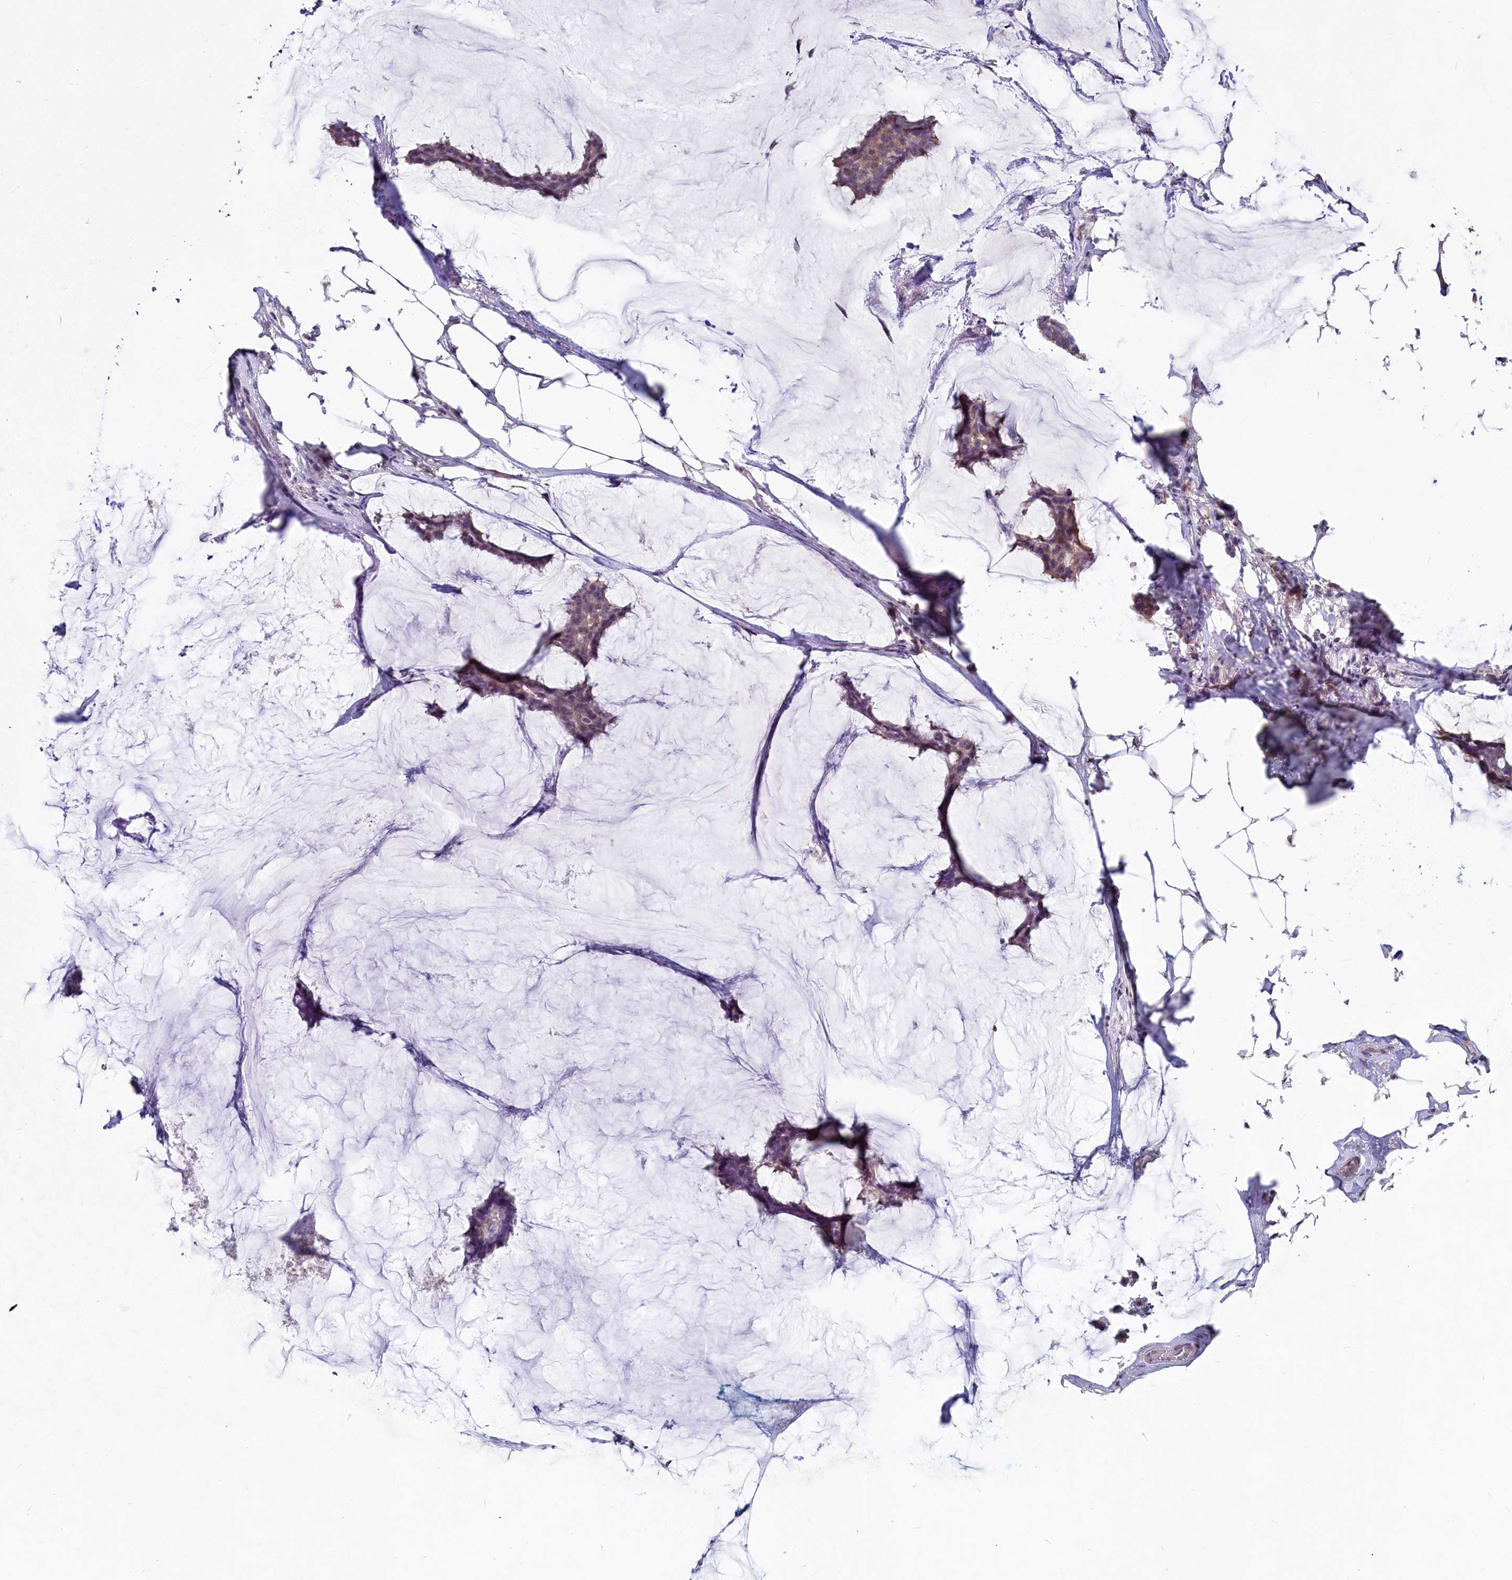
{"staining": {"intensity": "weak", "quantity": "25%-75%", "location": "cytoplasmic/membranous"}, "tissue": "breast cancer", "cell_type": "Tumor cells", "image_type": "cancer", "snomed": [{"axis": "morphology", "description": "Duct carcinoma"}, {"axis": "topography", "description": "Breast"}], "caption": "About 25%-75% of tumor cells in infiltrating ductal carcinoma (breast) display weak cytoplasmic/membranous protein expression as visualized by brown immunohistochemical staining.", "gene": "ASXL3", "patient": {"sex": "female", "age": 93}}